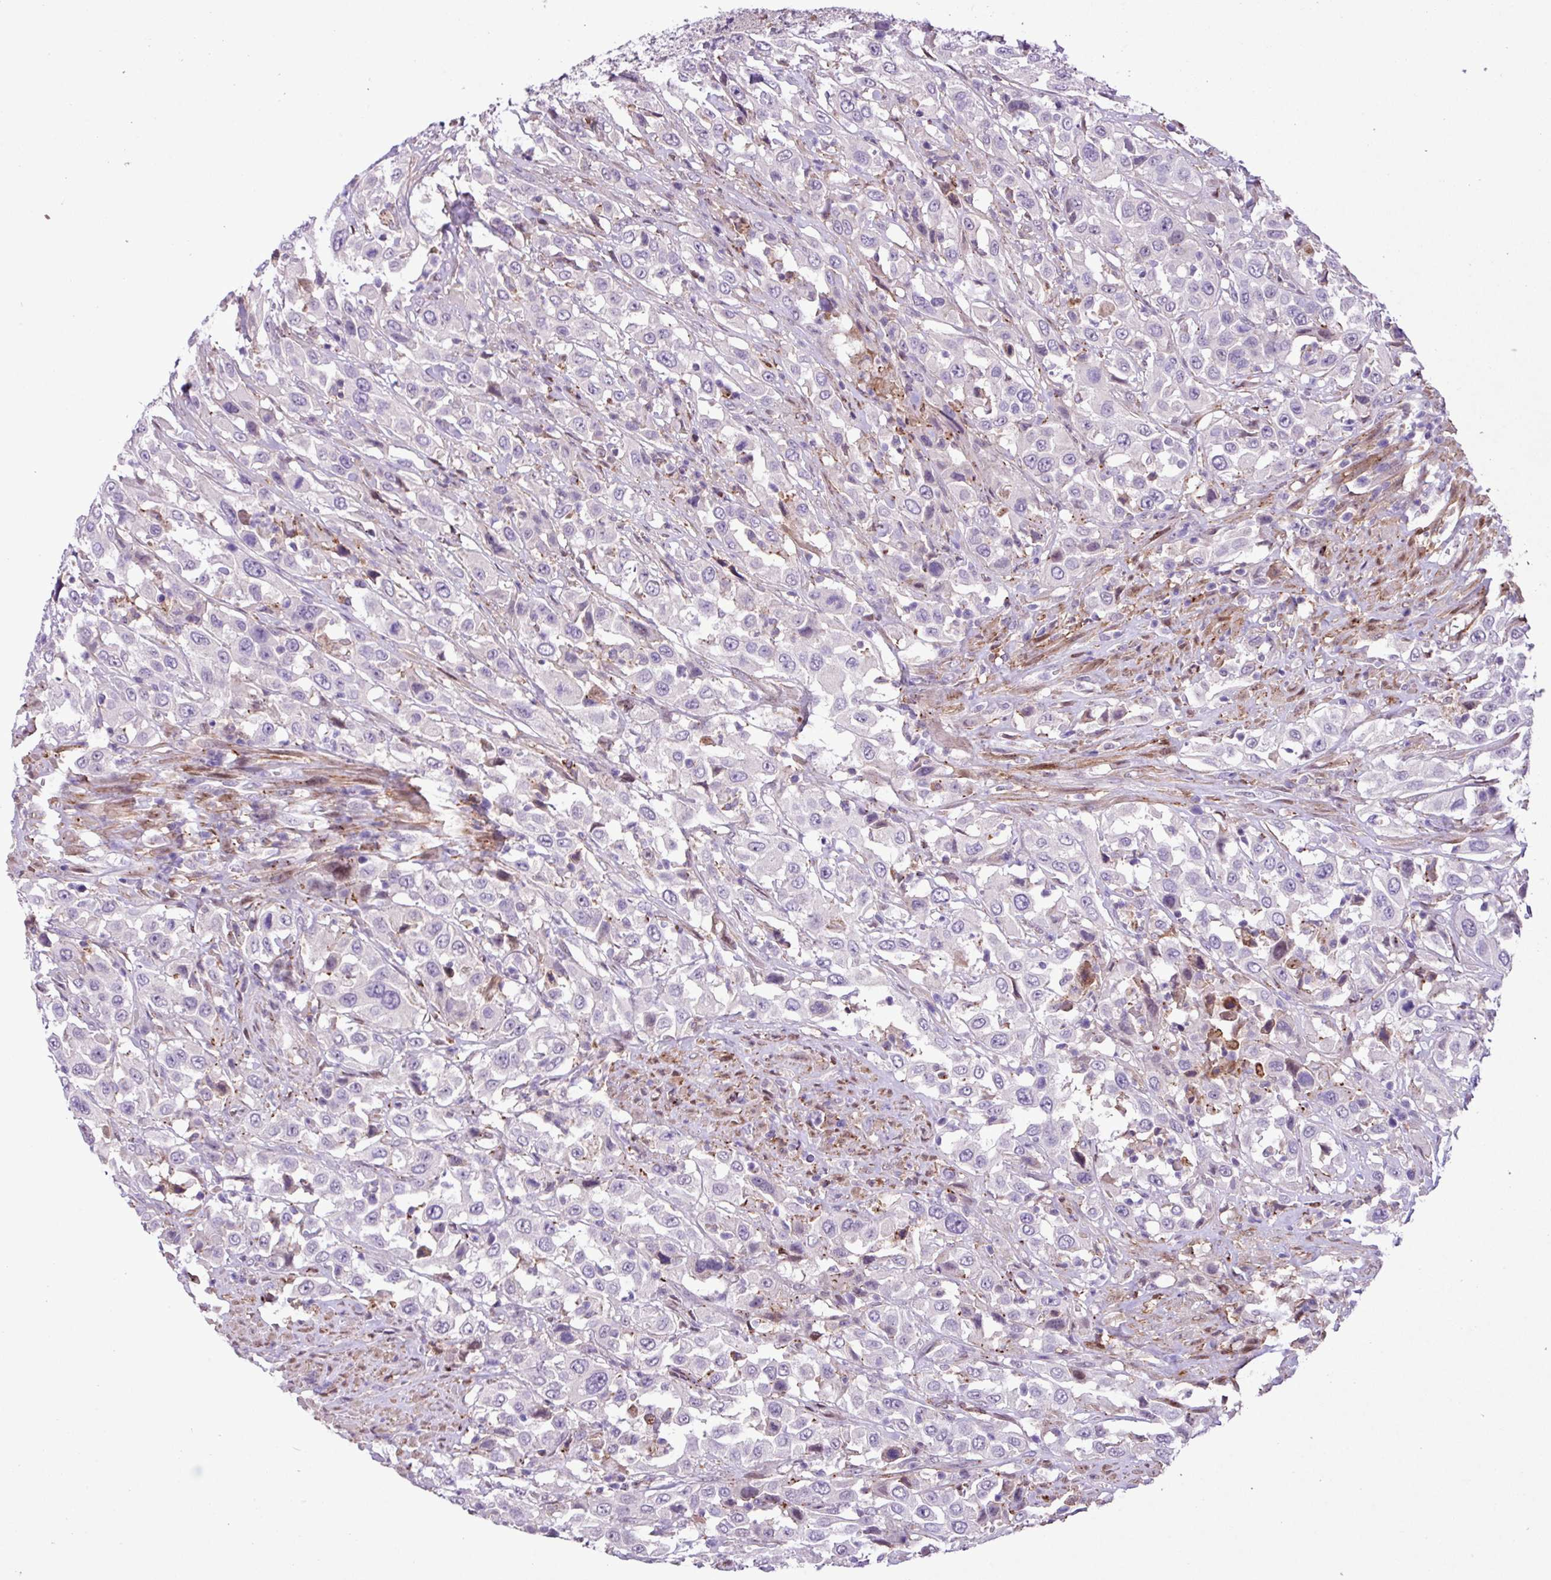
{"staining": {"intensity": "negative", "quantity": "none", "location": "none"}, "tissue": "urothelial cancer", "cell_type": "Tumor cells", "image_type": "cancer", "snomed": [{"axis": "morphology", "description": "Urothelial carcinoma, High grade"}, {"axis": "topography", "description": "Urinary bladder"}], "caption": "DAB (3,3'-diaminobenzidine) immunohistochemical staining of urothelial carcinoma (high-grade) displays no significant staining in tumor cells.", "gene": "RPP25L", "patient": {"sex": "male", "age": 61}}